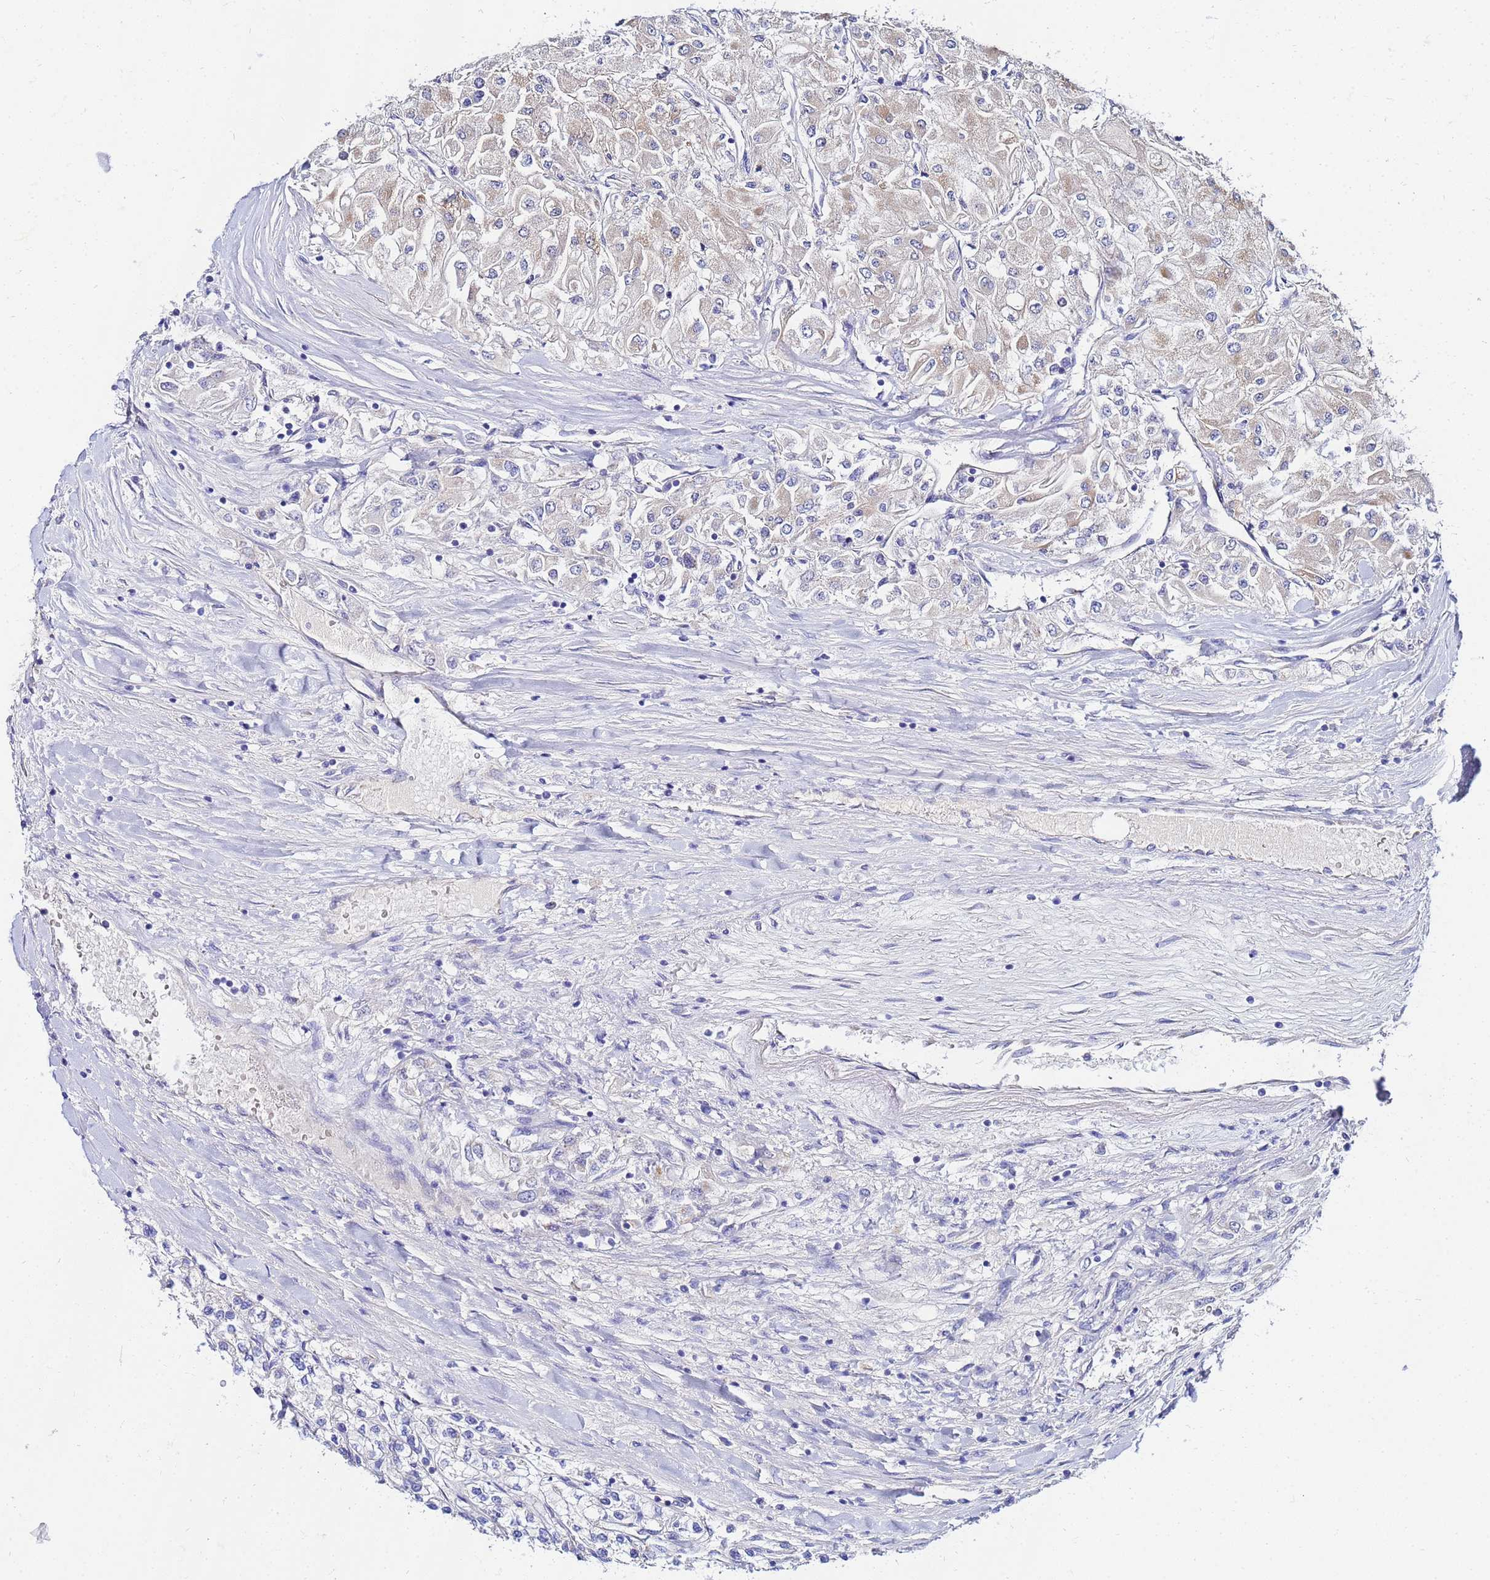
{"staining": {"intensity": "negative", "quantity": "none", "location": "none"}, "tissue": "renal cancer", "cell_type": "Tumor cells", "image_type": "cancer", "snomed": [{"axis": "morphology", "description": "Adenocarcinoma, NOS"}, {"axis": "topography", "description": "Kidney"}], "caption": "Renal cancer was stained to show a protein in brown. There is no significant staining in tumor cells. (Stains: DAB IHC with hematoxylin counter stain, Microscopy: brightfield microscopy at high magnification).", "gene": "FAHD2A", "patient": {"sex": "male", "age": 80}}